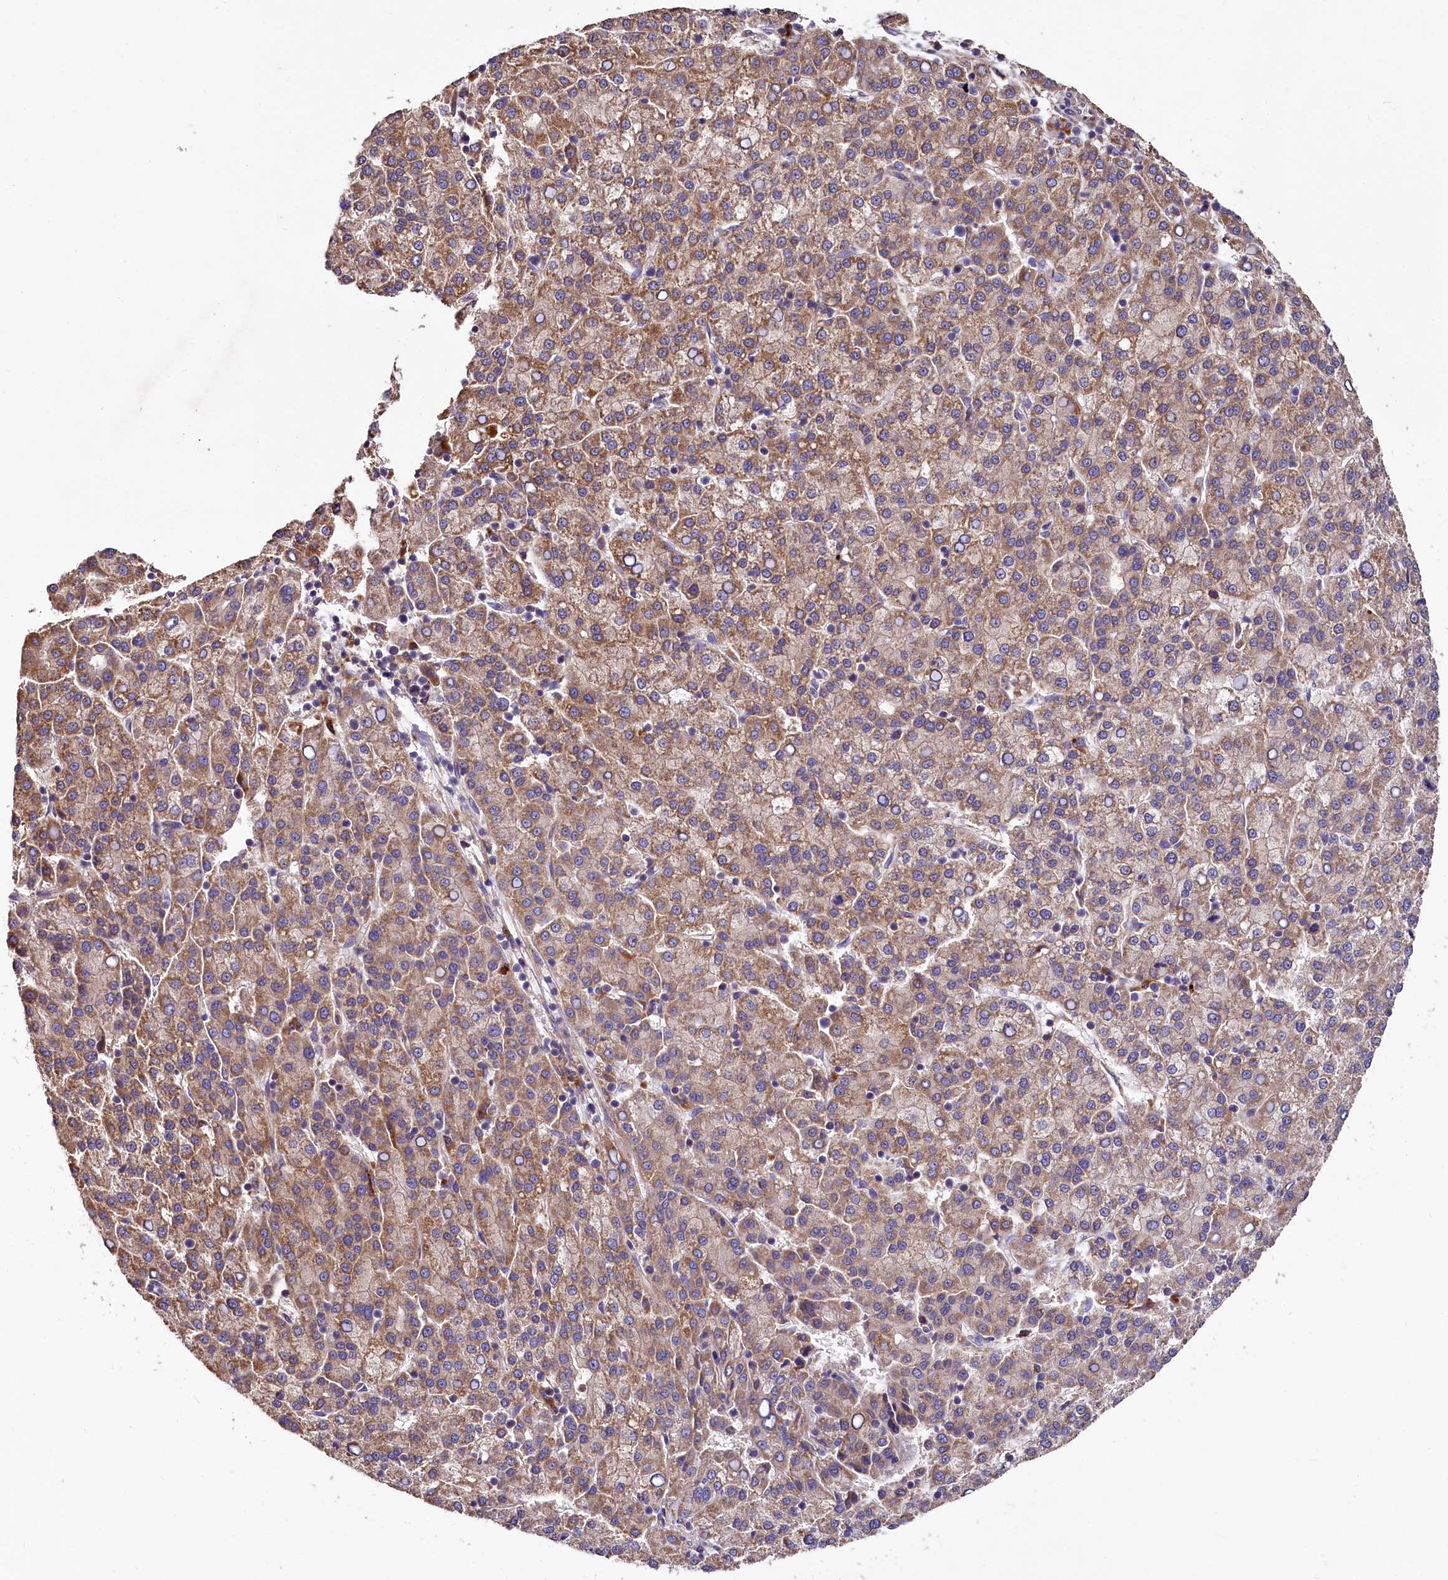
{"staining": {"intensity": "moderate", "quantity": ">75%", "location": "cytoplasmic/membranous"}, "tissue": "liver cancer", "cell_type": "Tumor cells", "image_type": "cancer", "snomed": [{"axis": "morphology", "description": "Carcinoma, Hepatocellular, NOS"}, {"axis": "topography", "description": "Liver"}], "caption": "Hepatocellular carcinoma (liver) was stained to show a protein in brown. There is medium levels of moderate cytoplasmic/membranous positivity in approximately >75% of tumor cells.", "gene": "SPRYD3", "patient": {"sex": "female", "age": 58}}